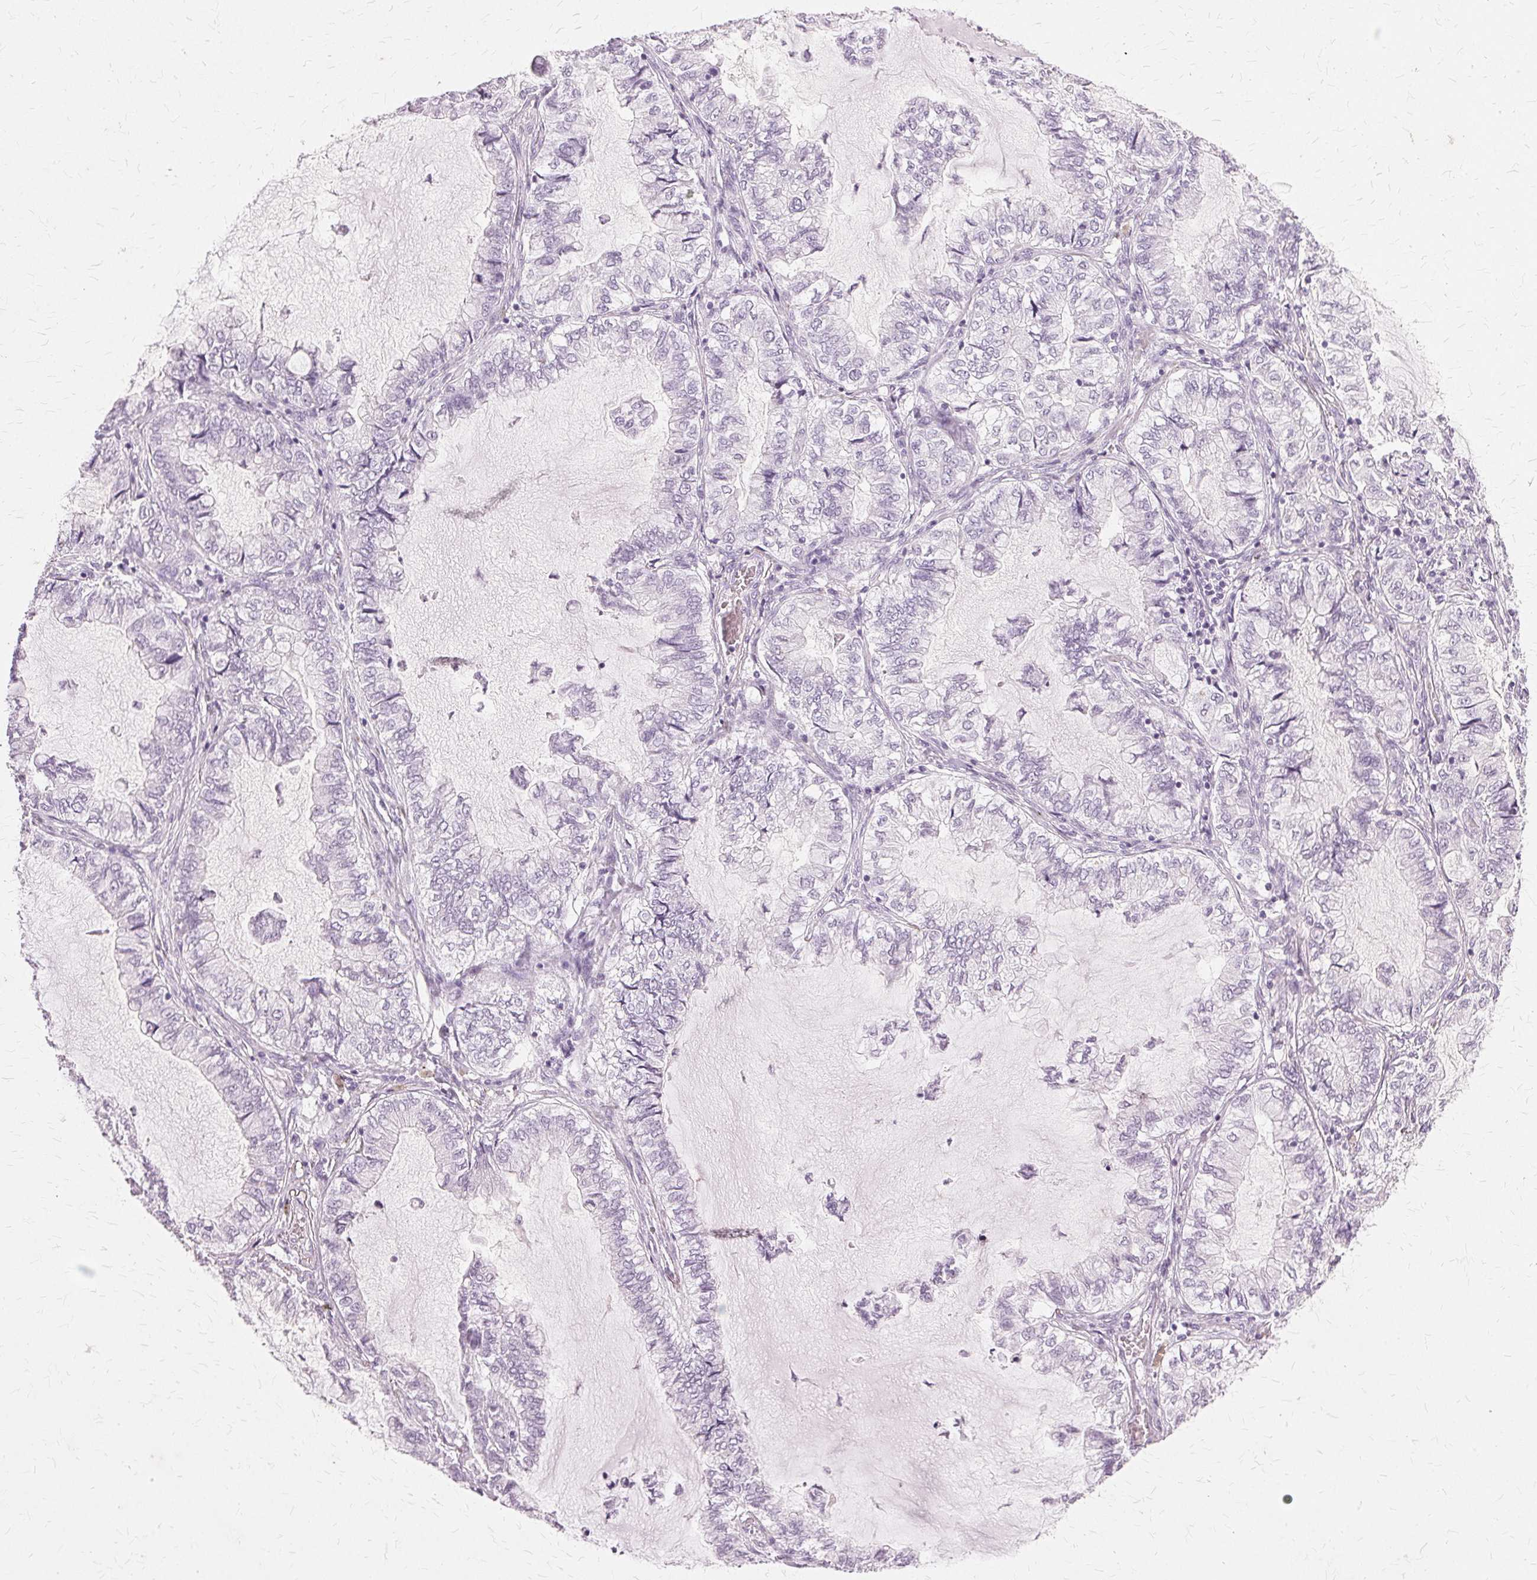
{"staining": {"intensity": "negative", "quantity": "none", "location": "none"}, "tissue": "lung cancer", "cell_type": "Tumor cells", "image_type": "cancer", "snomed": [{"axis": "morphology", "description": "Adenocarcinoma, NOS"}, {"axis": "topography", "description": "Lymph node"}, {"axis": "topography", "description": "Lung"}], "caption": "DAB (3,3'-diaminobenzidine) immunohistochemical staining of human lung cancer (adenocarcinoma) exhibits no significant expression in tumor cells.", "gene": "SLC45A3", "patient": {"sex": "male", "age": 66}}